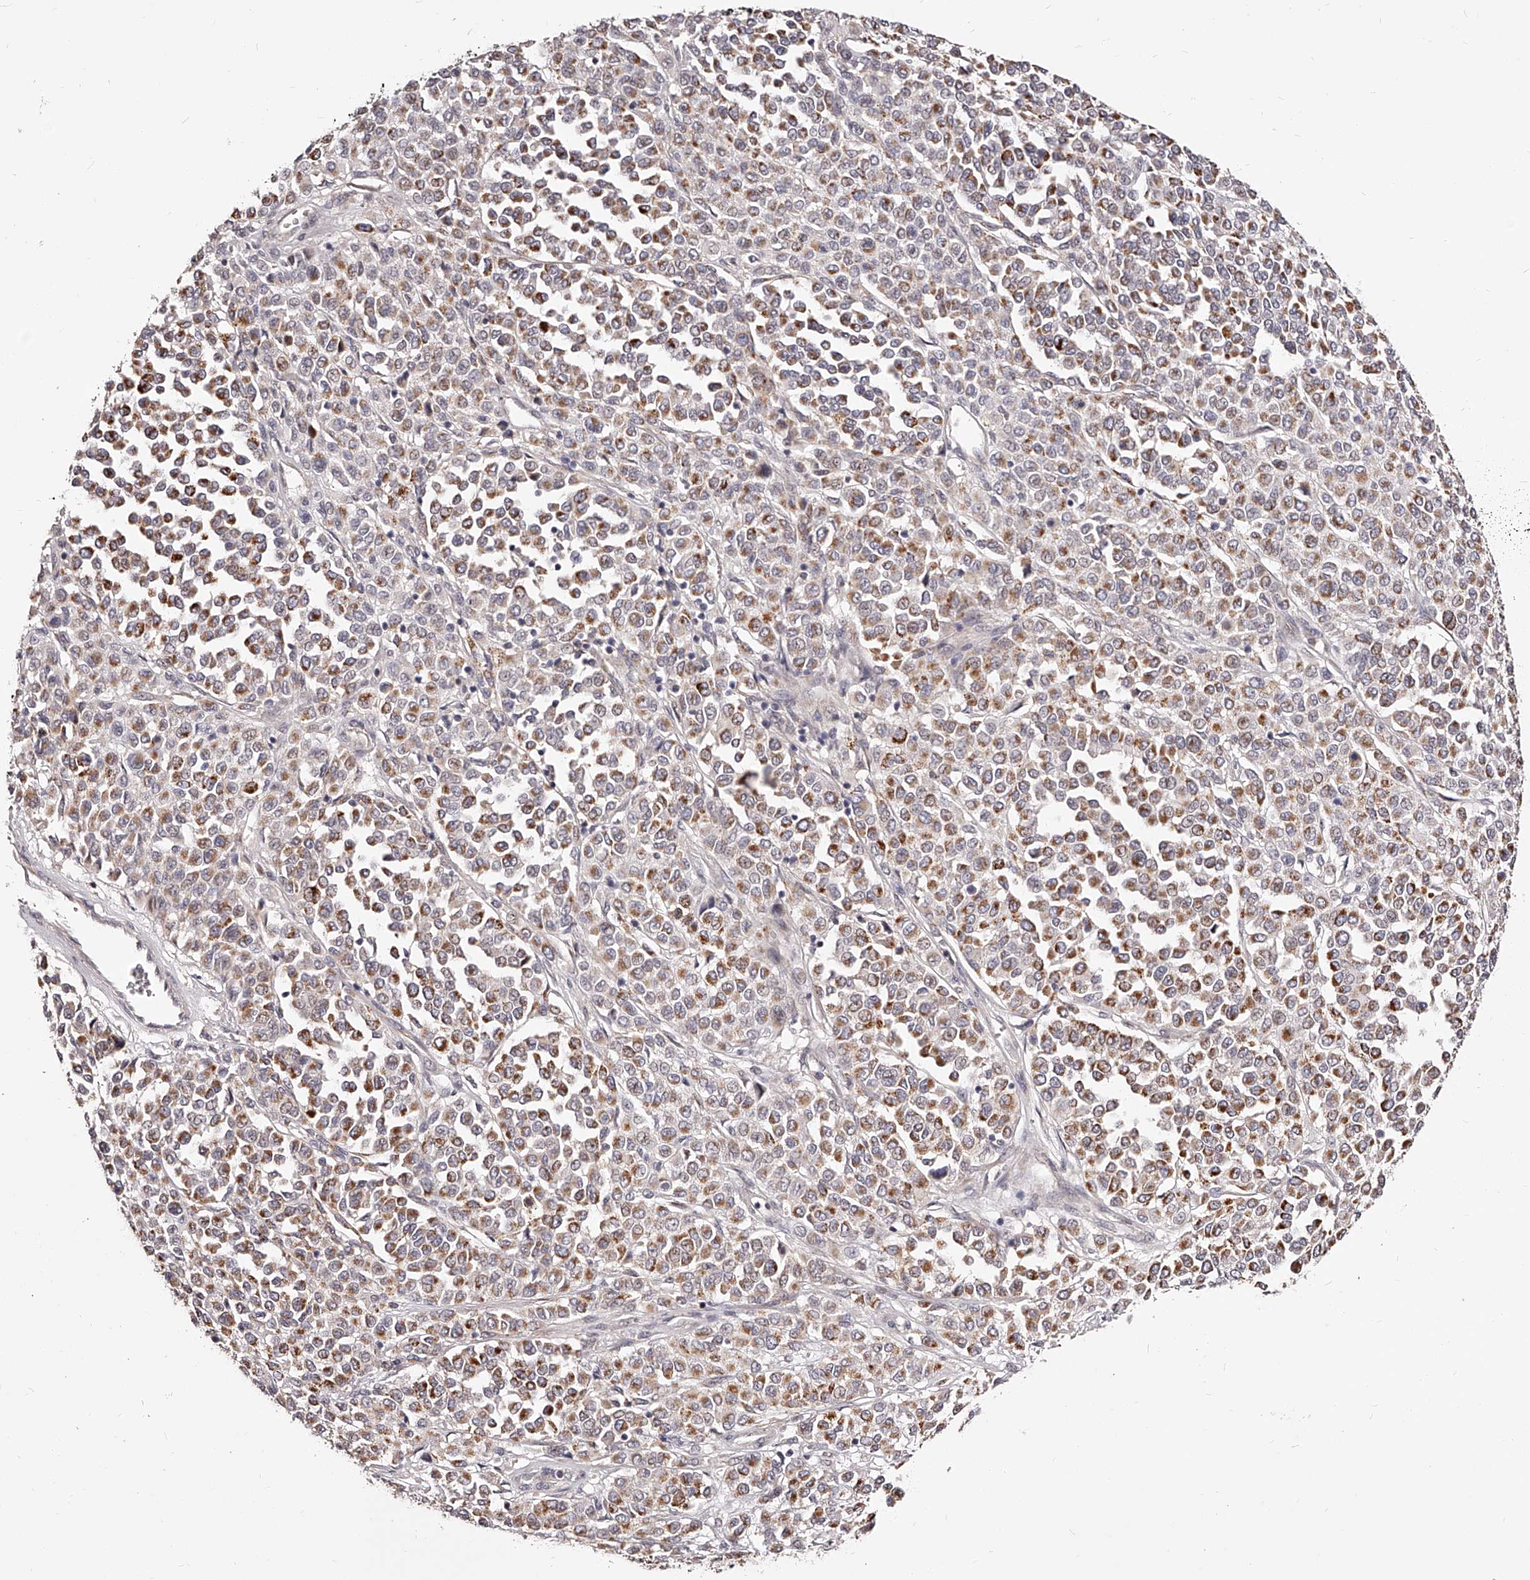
{"staining": {"intensity": "moderate", "quantity": ">75%", "location": "cytoplasmic/membranous"}, "tissue": "melanoma", "cell_type": "Tumor cells", "image_type": "cancer", "snomed": [{"axis": "morphology", "description": "Malignant melanoma, Metastatic site"}, {"axis": "topography", "description": "Pancreas"}], "caption": "Malignant melanoma (metastatic site) stained with DAB immunohistochemistry exhibits medium levels of moderate cytoplasmic/membranous positivity in approximately >75% of tumor cells.", "gene": "ZNF502", "patient": {"sex": "female", "age": 30}}